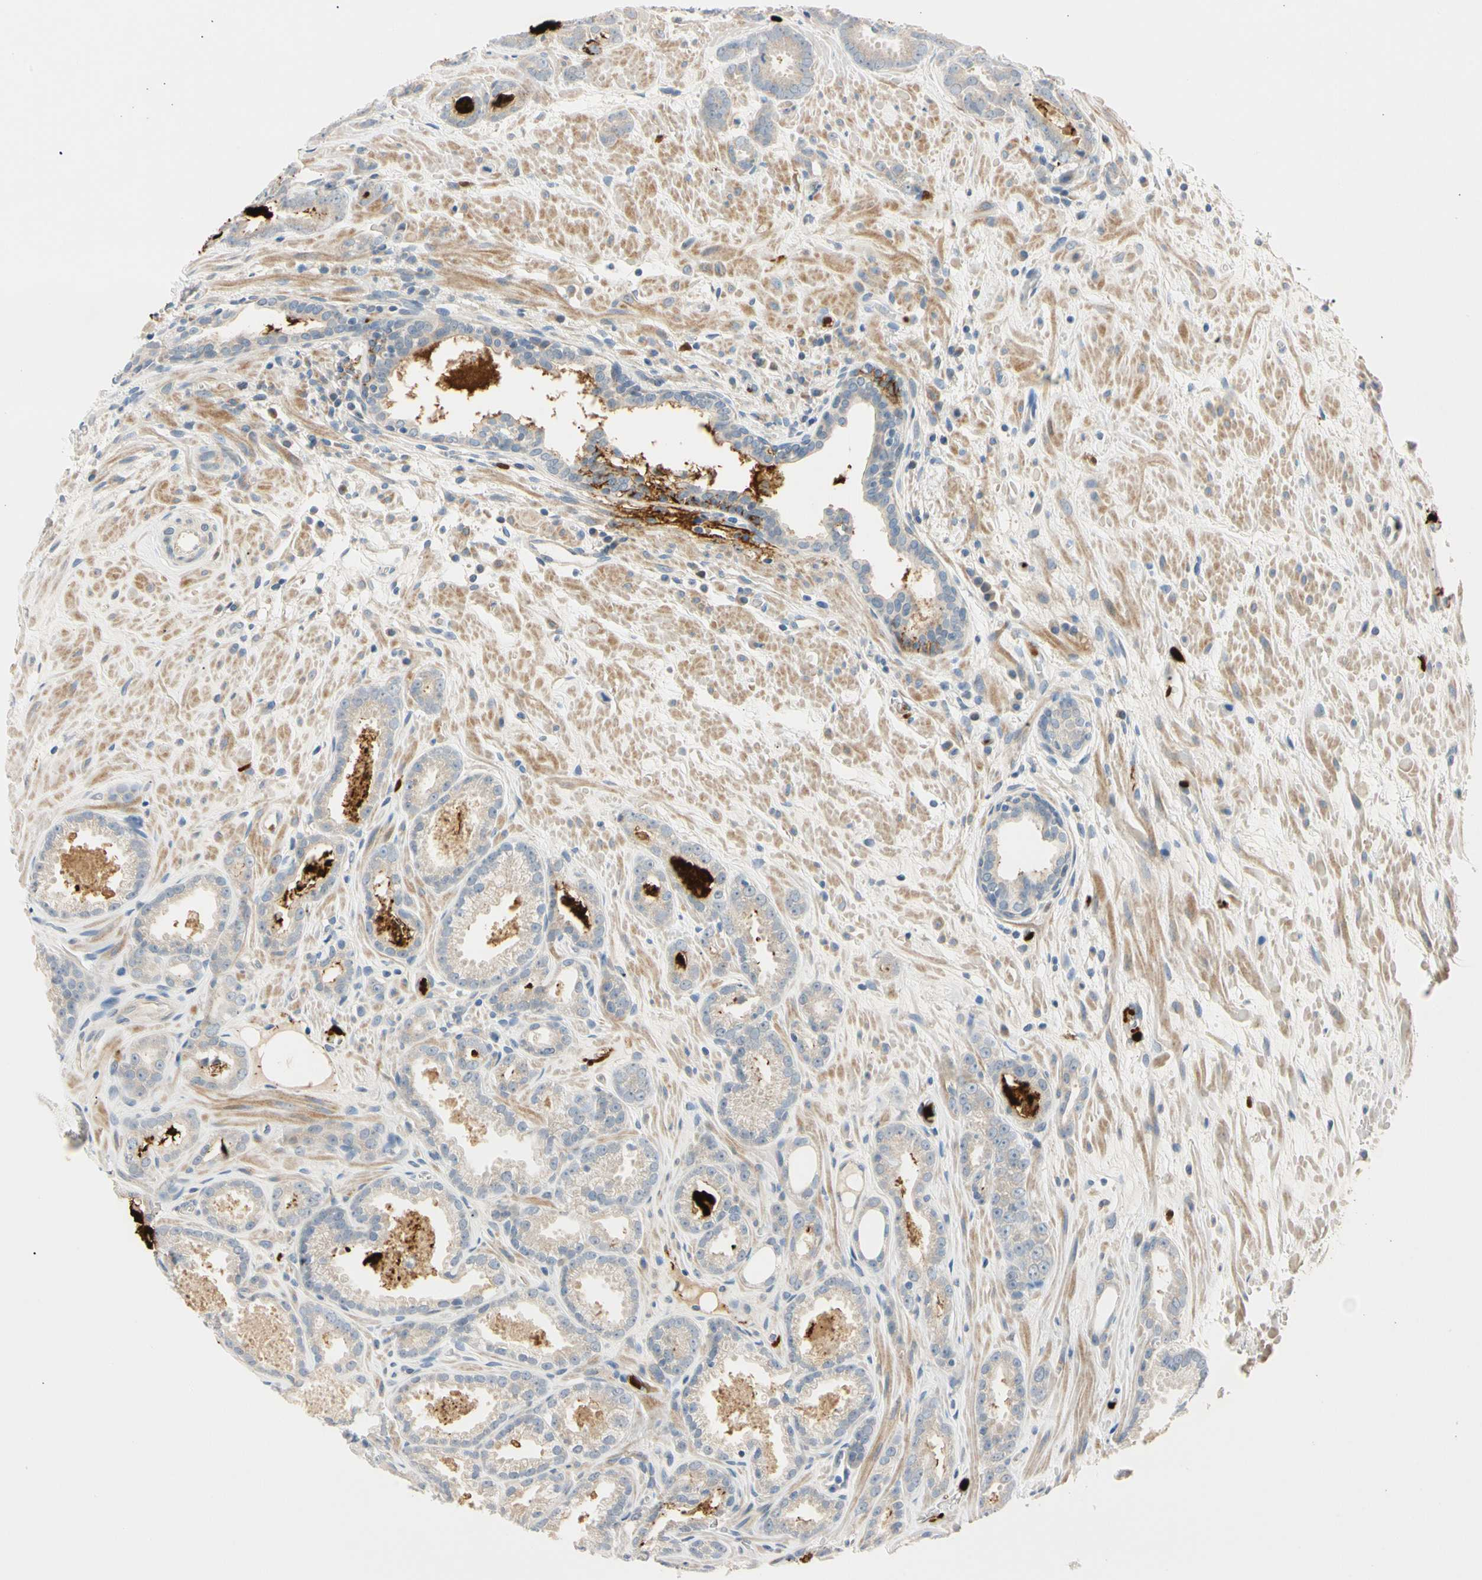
{"staining": {"intensity": "weak", "quantity": "25%-75%", "location": "cytoplasmic/membranous"}, "tissue": "prostate cancer", "cell_type": "Tumor cells", "image_type": "cancer", "snomed": [{"axis": "morphology", "description": "Adenocarcinoma, Low grade"}, {"axis": "topography", "description": "Prostate"}], "caption": "DAB immunohistochemical staining of human prostate low-grade adenocarcinoma demonstrates weak cytoplasmic/membranous protein staining in about 25%-75% of tumor cells. The staining is performed using DAB (3,3'-diaminobenzidine) brown chromogen to label protein expression. The nuclei are counter-stained blue using hematoxylin.", "gene": "TRAF5", "patient": {"sex": "male", "age": 57}}